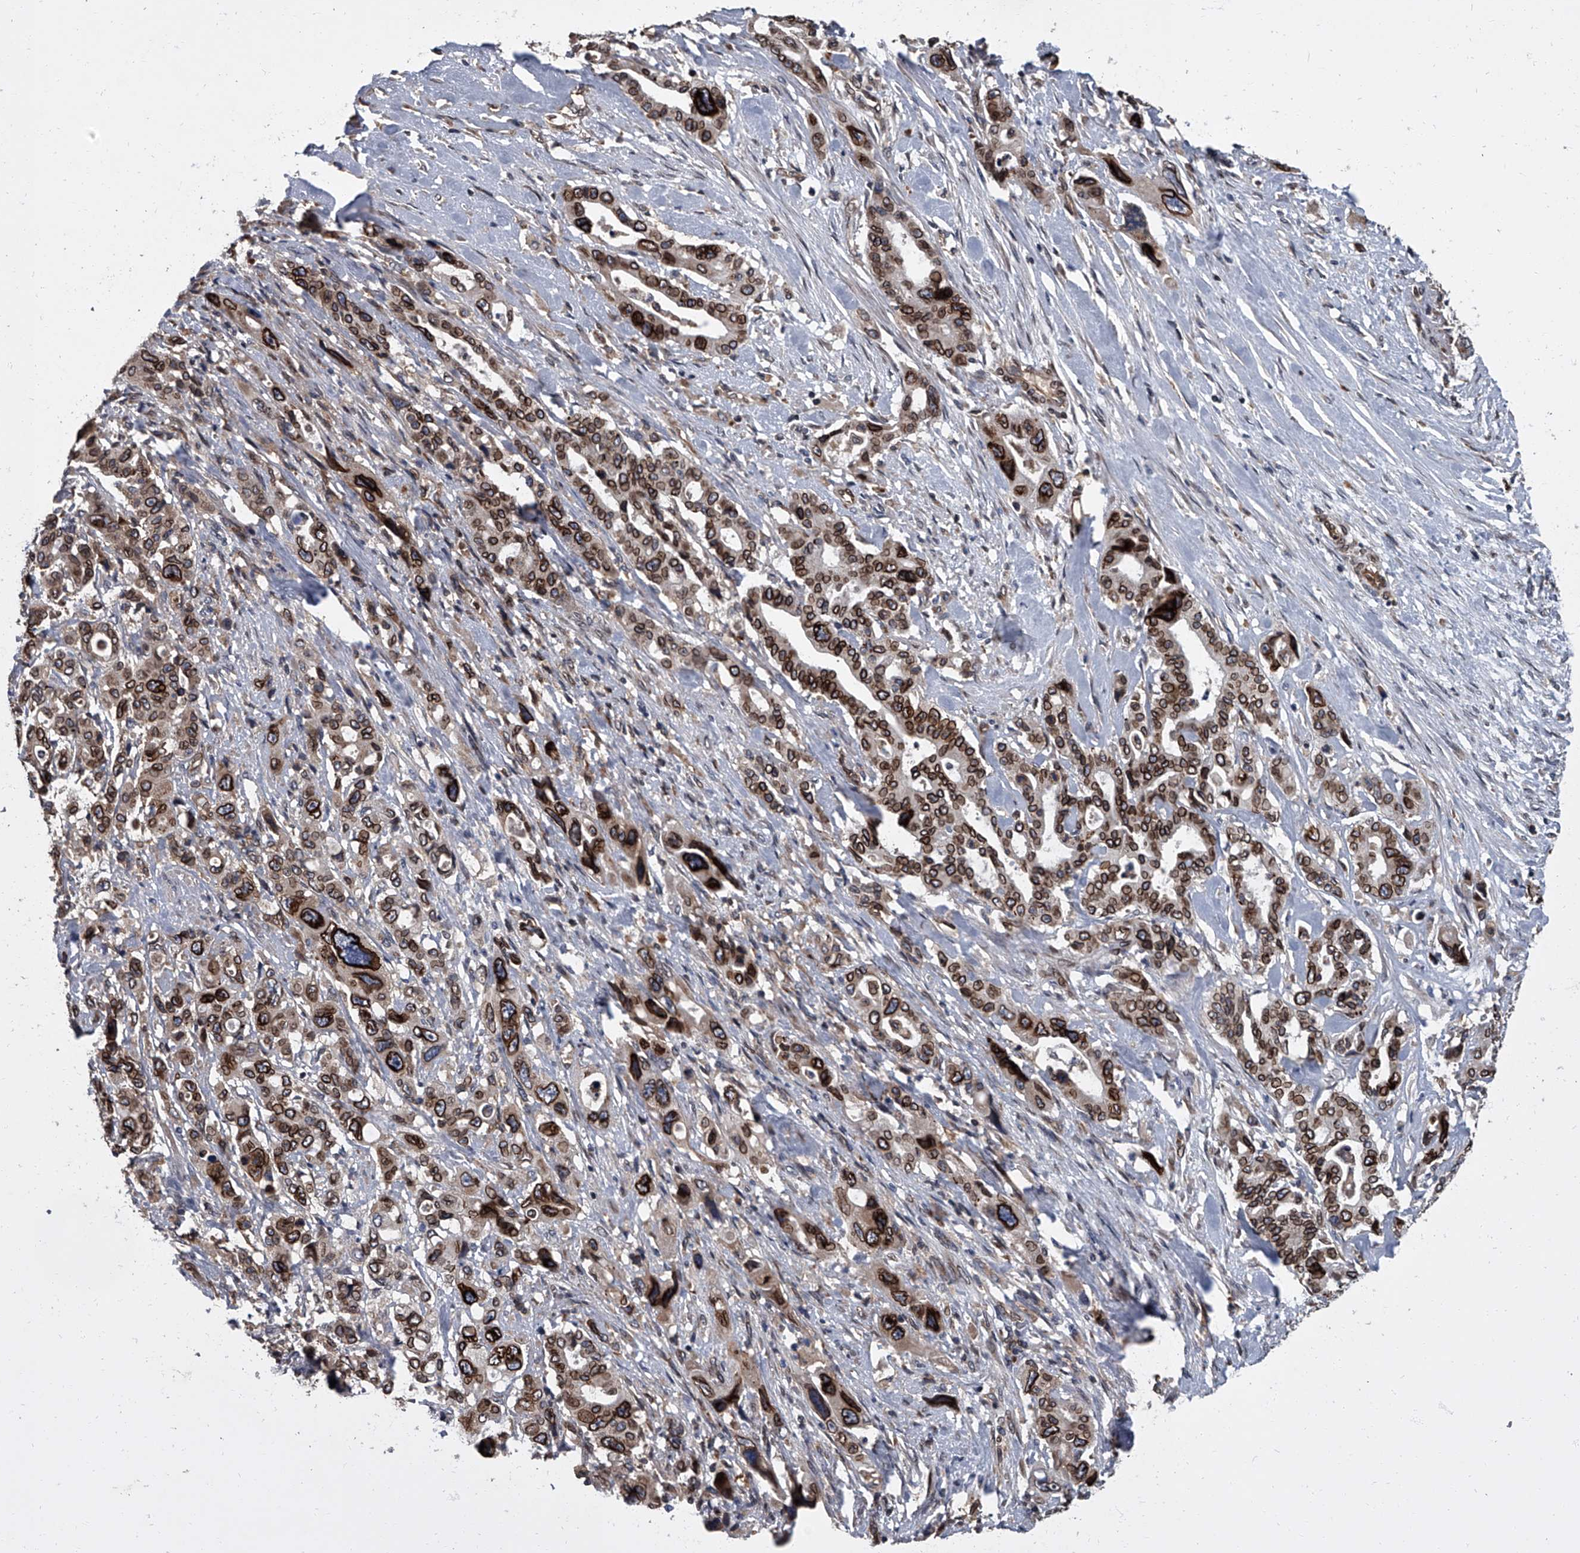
{"staining": {"intensity": "strong", "quantity": ">75%", "location": "cytoplasmic/membranous,nuclear"}, "tissue": "pancreatic cancer", "cell_type": "Tumor cells", "image_type": "cancer", "snomed": [{"axis": "morphology", "description": "Adenocarcinoma, NOS"}, {"axis": "topography", "description": "Pancreas"}], "caption": "Strong cytoplasmic/membranous and nuclear protein staining is identified in about >75% of tumor cells in adenocarcinoma (pancreatic).", "gene": "LRRC8C", "patient": {"sex": "male", "age": 46}}